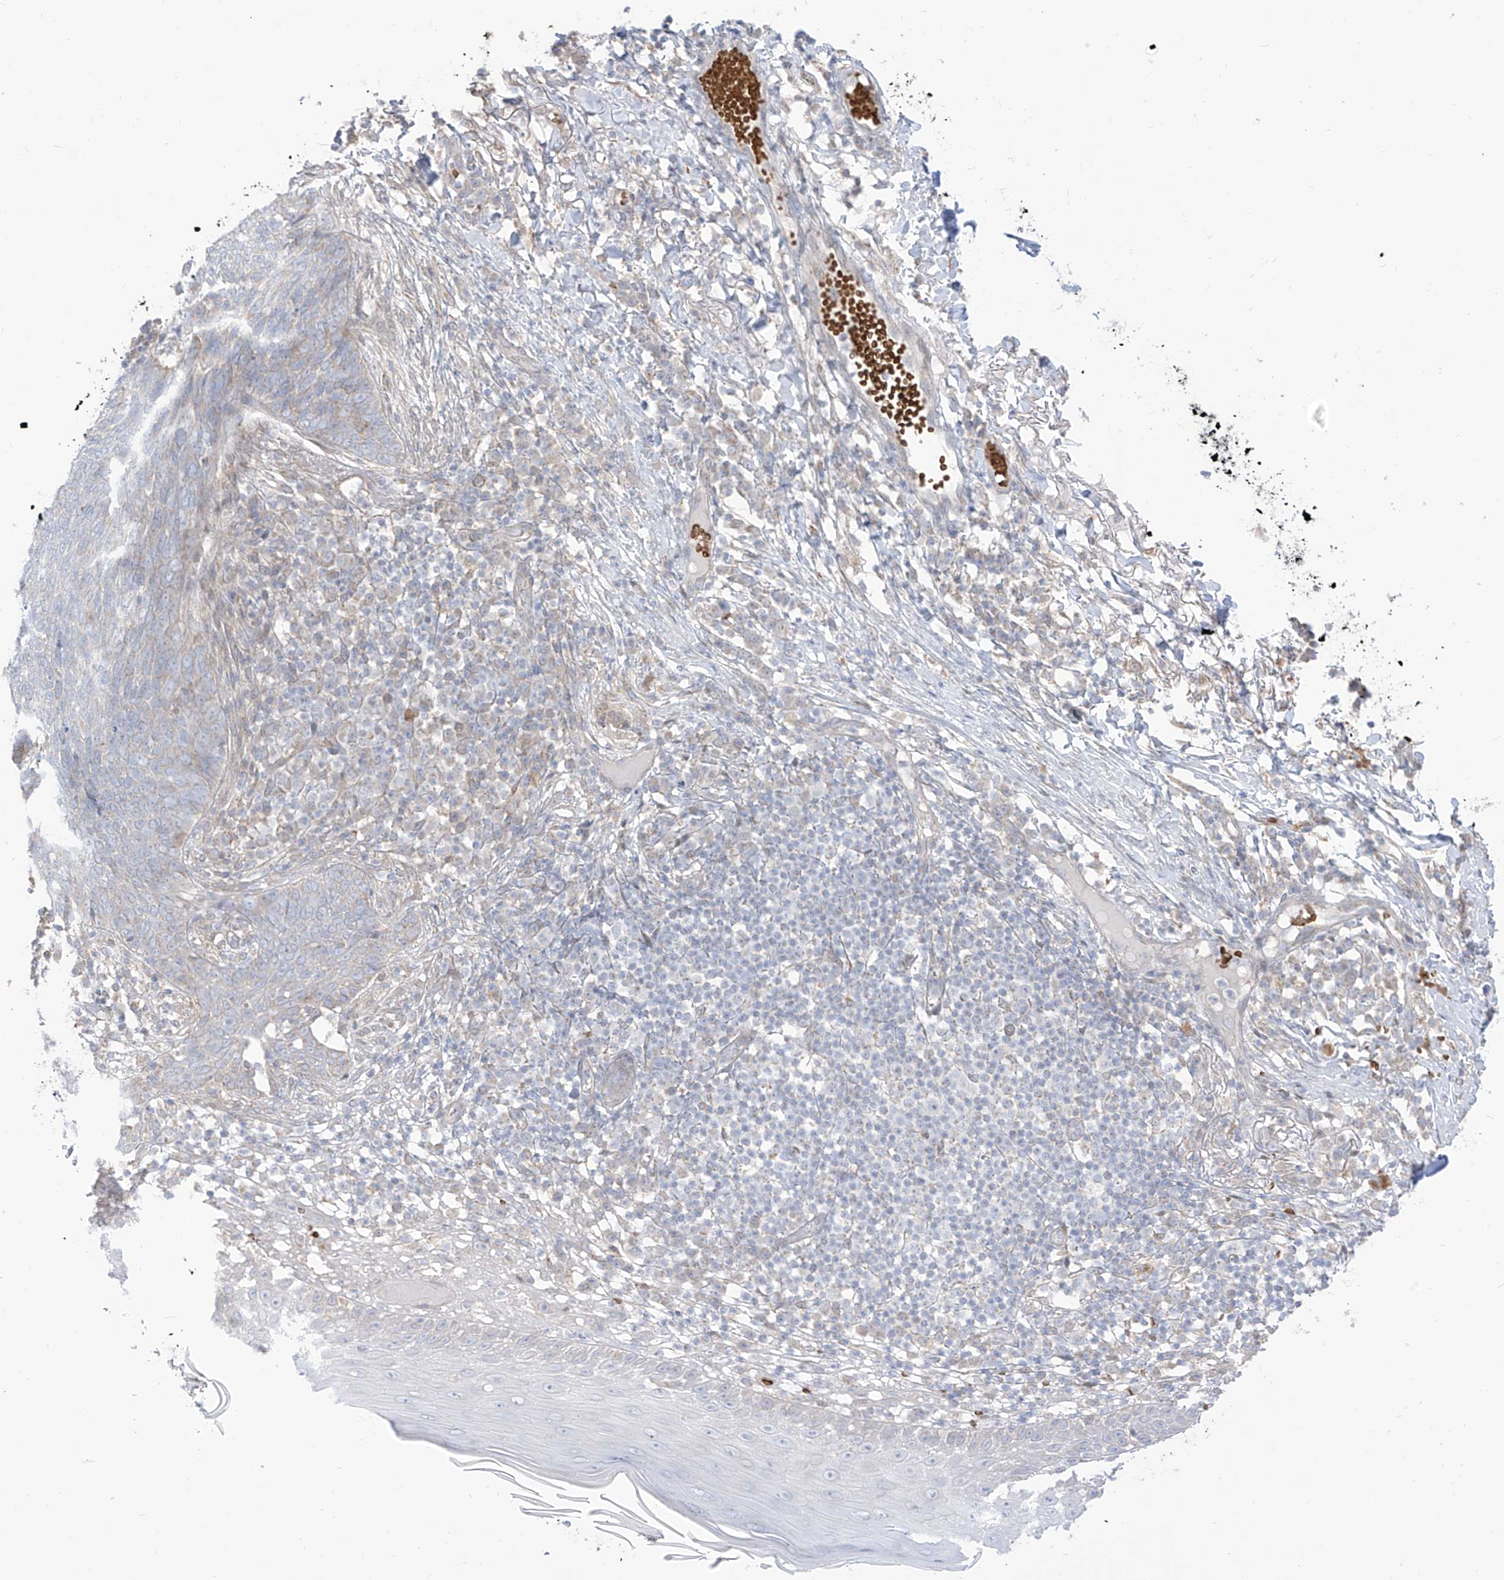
{"staining": {"intensity": "negative", "quantity": "none", "location": "none"}, "tissue": "skin cancer", "cell_type": "Tumor cells", "image_type": "cancer", "snomed": [{"axis": "morphology", "description": "Basal cell carcinoma"}, {"axis": "topography", "description": "Skin"}], "caption": "This is a histopathology image of immunohistochemistry staining of skin cancer, which shows no staining in tumor cells.", "gene": "ARHGEF40", "patient": {"sex": "male", "age": 85}}